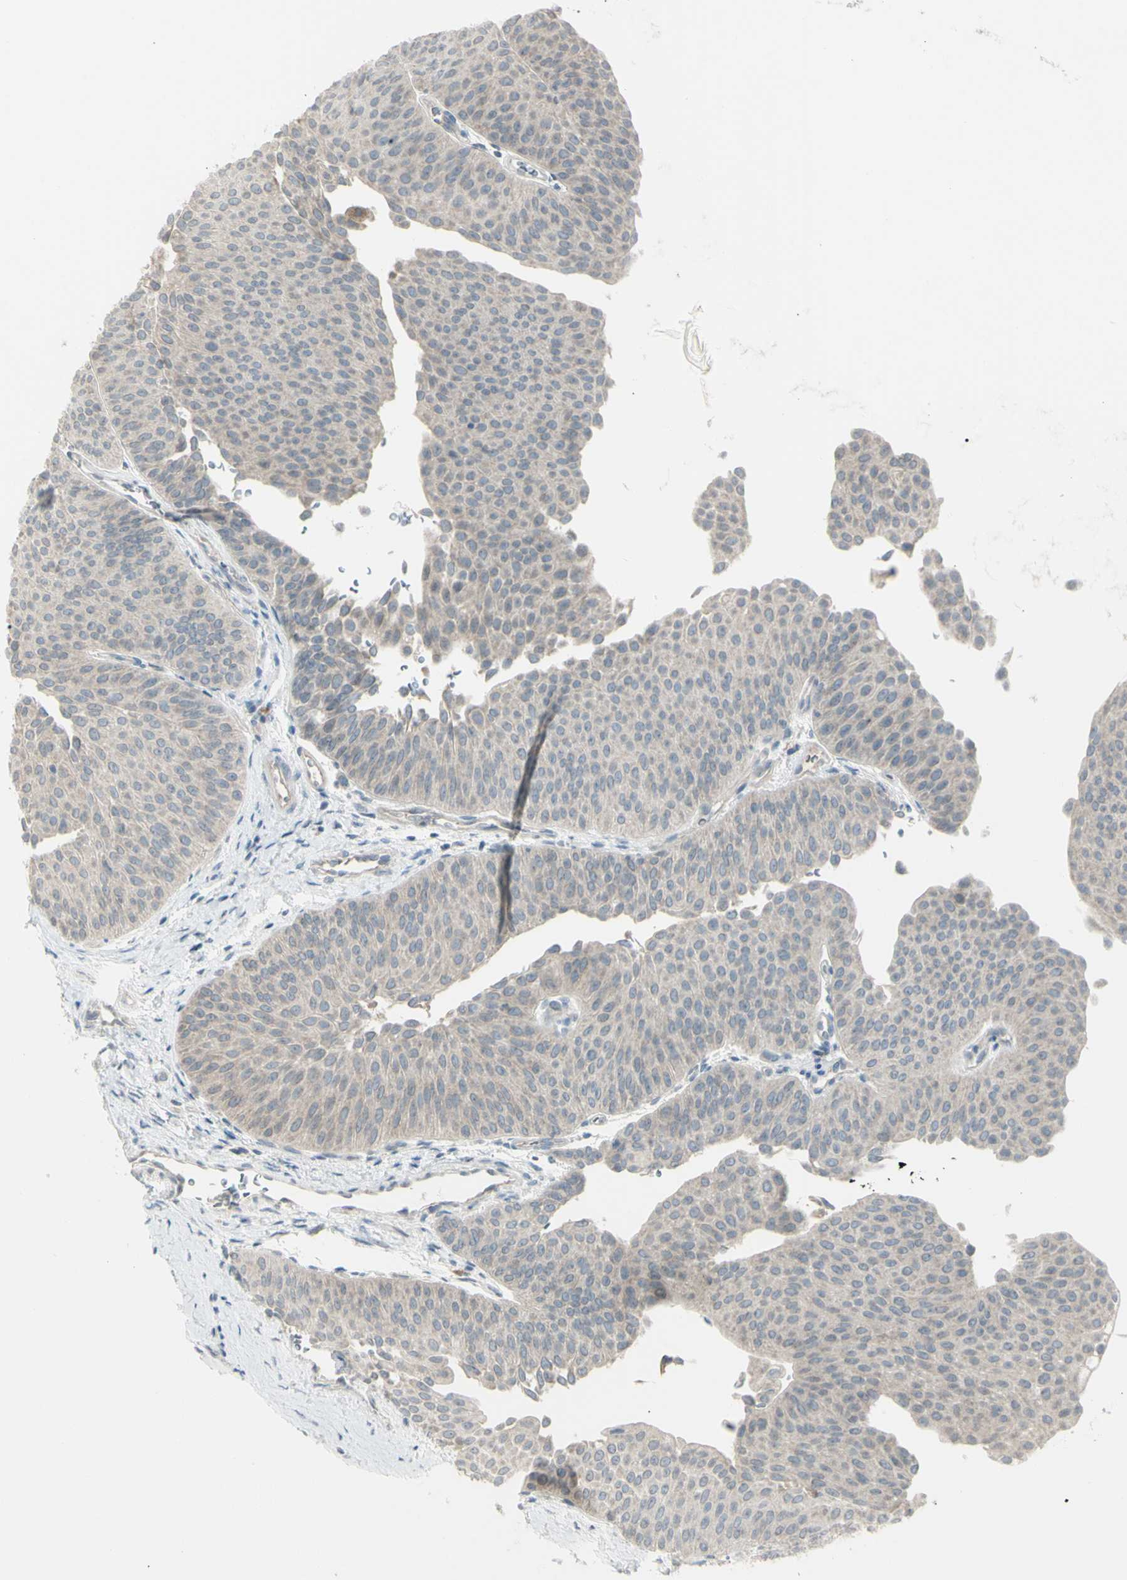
{"staining": {"intensity": "weak", "quantity": ">75%", "location": "cytoplasmic/membranous"}, "tissue": "urothelial cancer", "cell_type": "Tumor cells", "image_type": "cancer", "snomed": [{"axis": "morphology", "description": "Urothelial carcinoma, Low grade"}, {"axis": "topography", "description": "Urinary bladder"}], "caption": "Brown immunohistochemical staining in low-grade urothelial carcinoma reveals weak cytoplasmic/membranous positivity in approximately >75% of tumor cells.", "gene": "SH3GL2", "patient": {"sex": "female", "age": 60}}